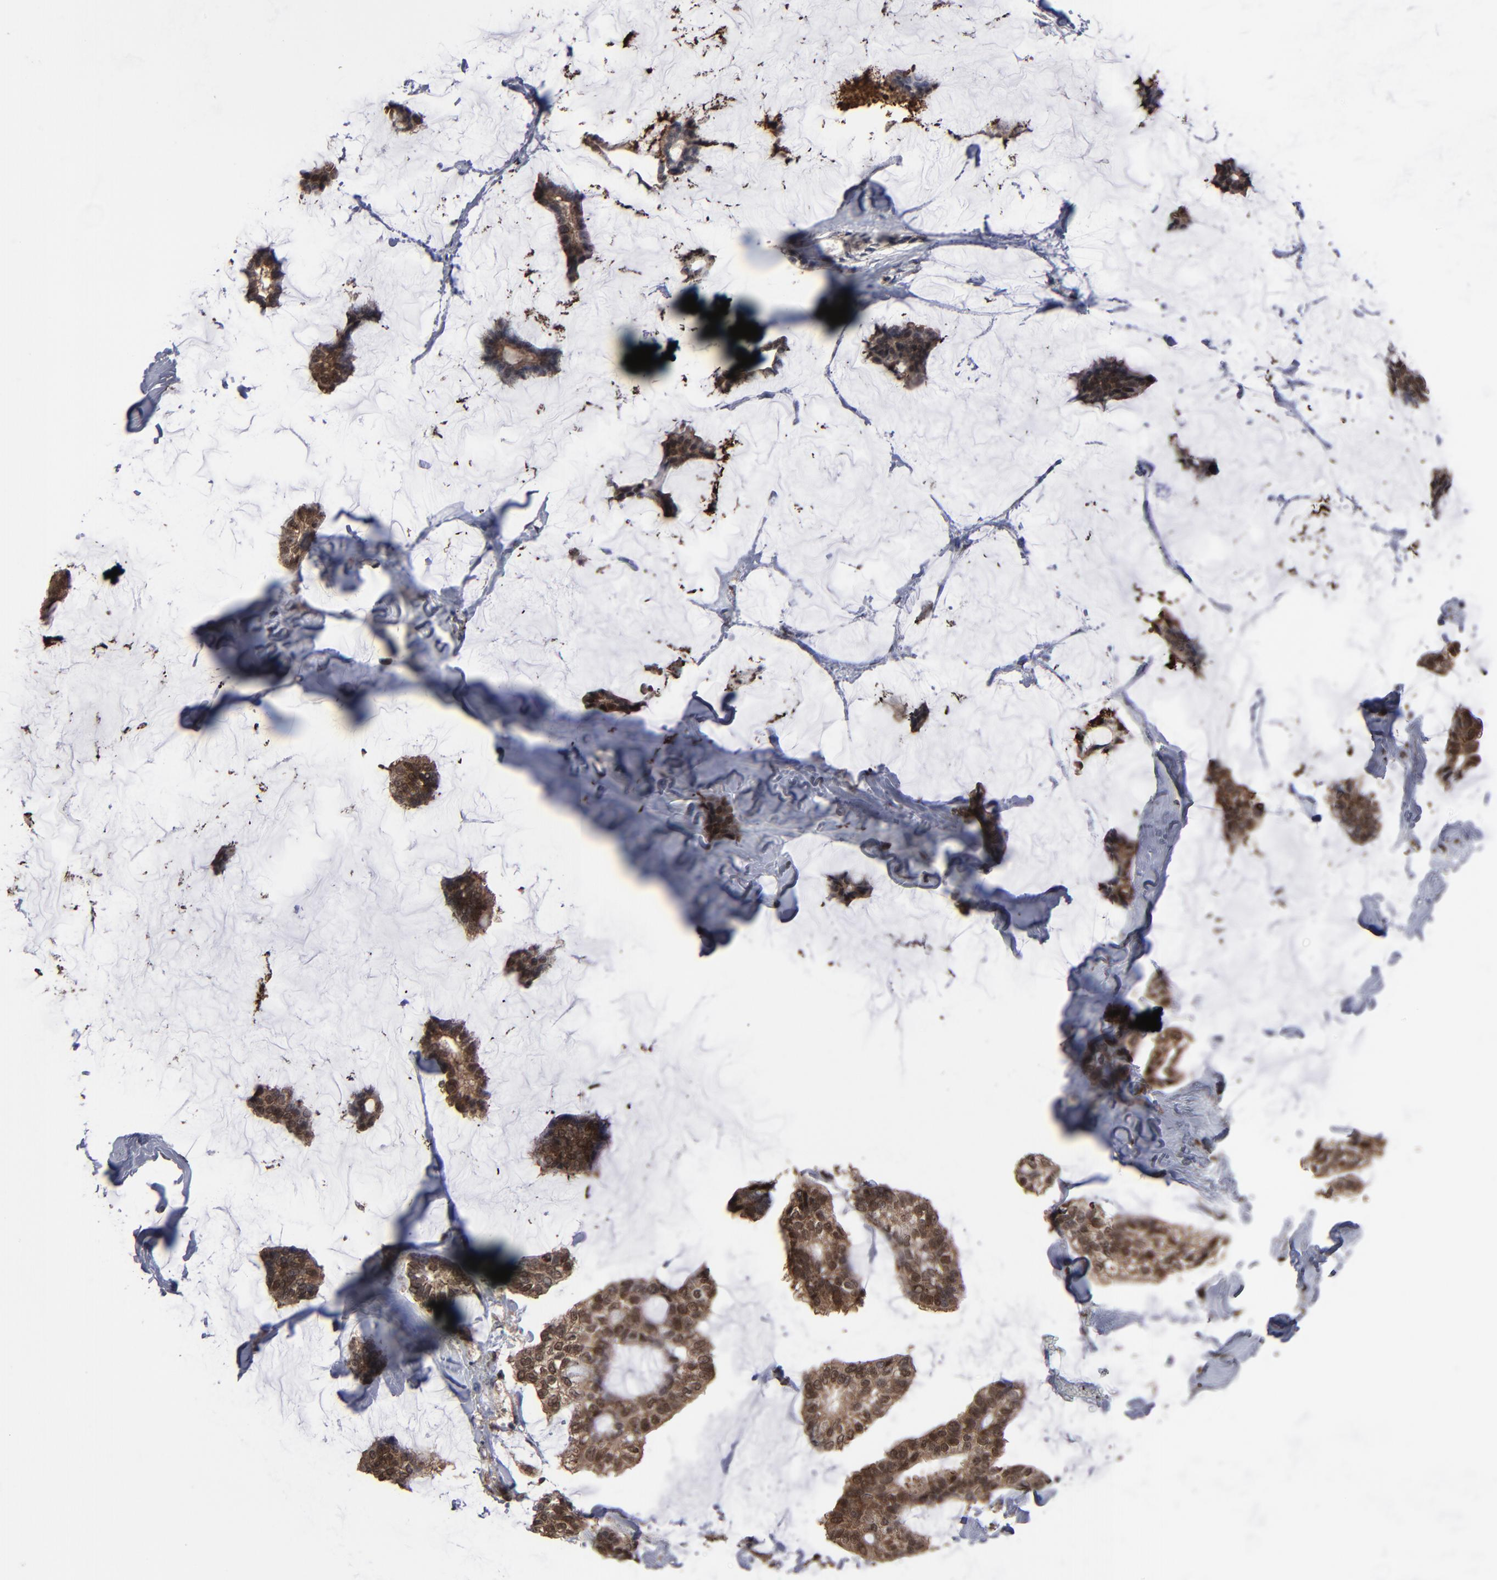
{"staining": {"intensity": "strong", "quantity": ">75%", "location": "cytoplasmic/membranous,nuclear"}, "tissue": "breast cancer", "cell_type": "Tumor cells", "image_type": "cancer", "snomed": [{"axis": "morphology", "description": "Duct carcinoma"}, {"axis": "topography", "description": "Breast"}], "caption": "A histopathology image showing strong cytoplasmic/membranous and nuclear expression in about >75% of tumor cells in breast invasive ductal carcinoma, as visualized by brown immunohistochemical staining.", "gene": "KIAA2026", "patient": {"sex": "female", "age": 93}}